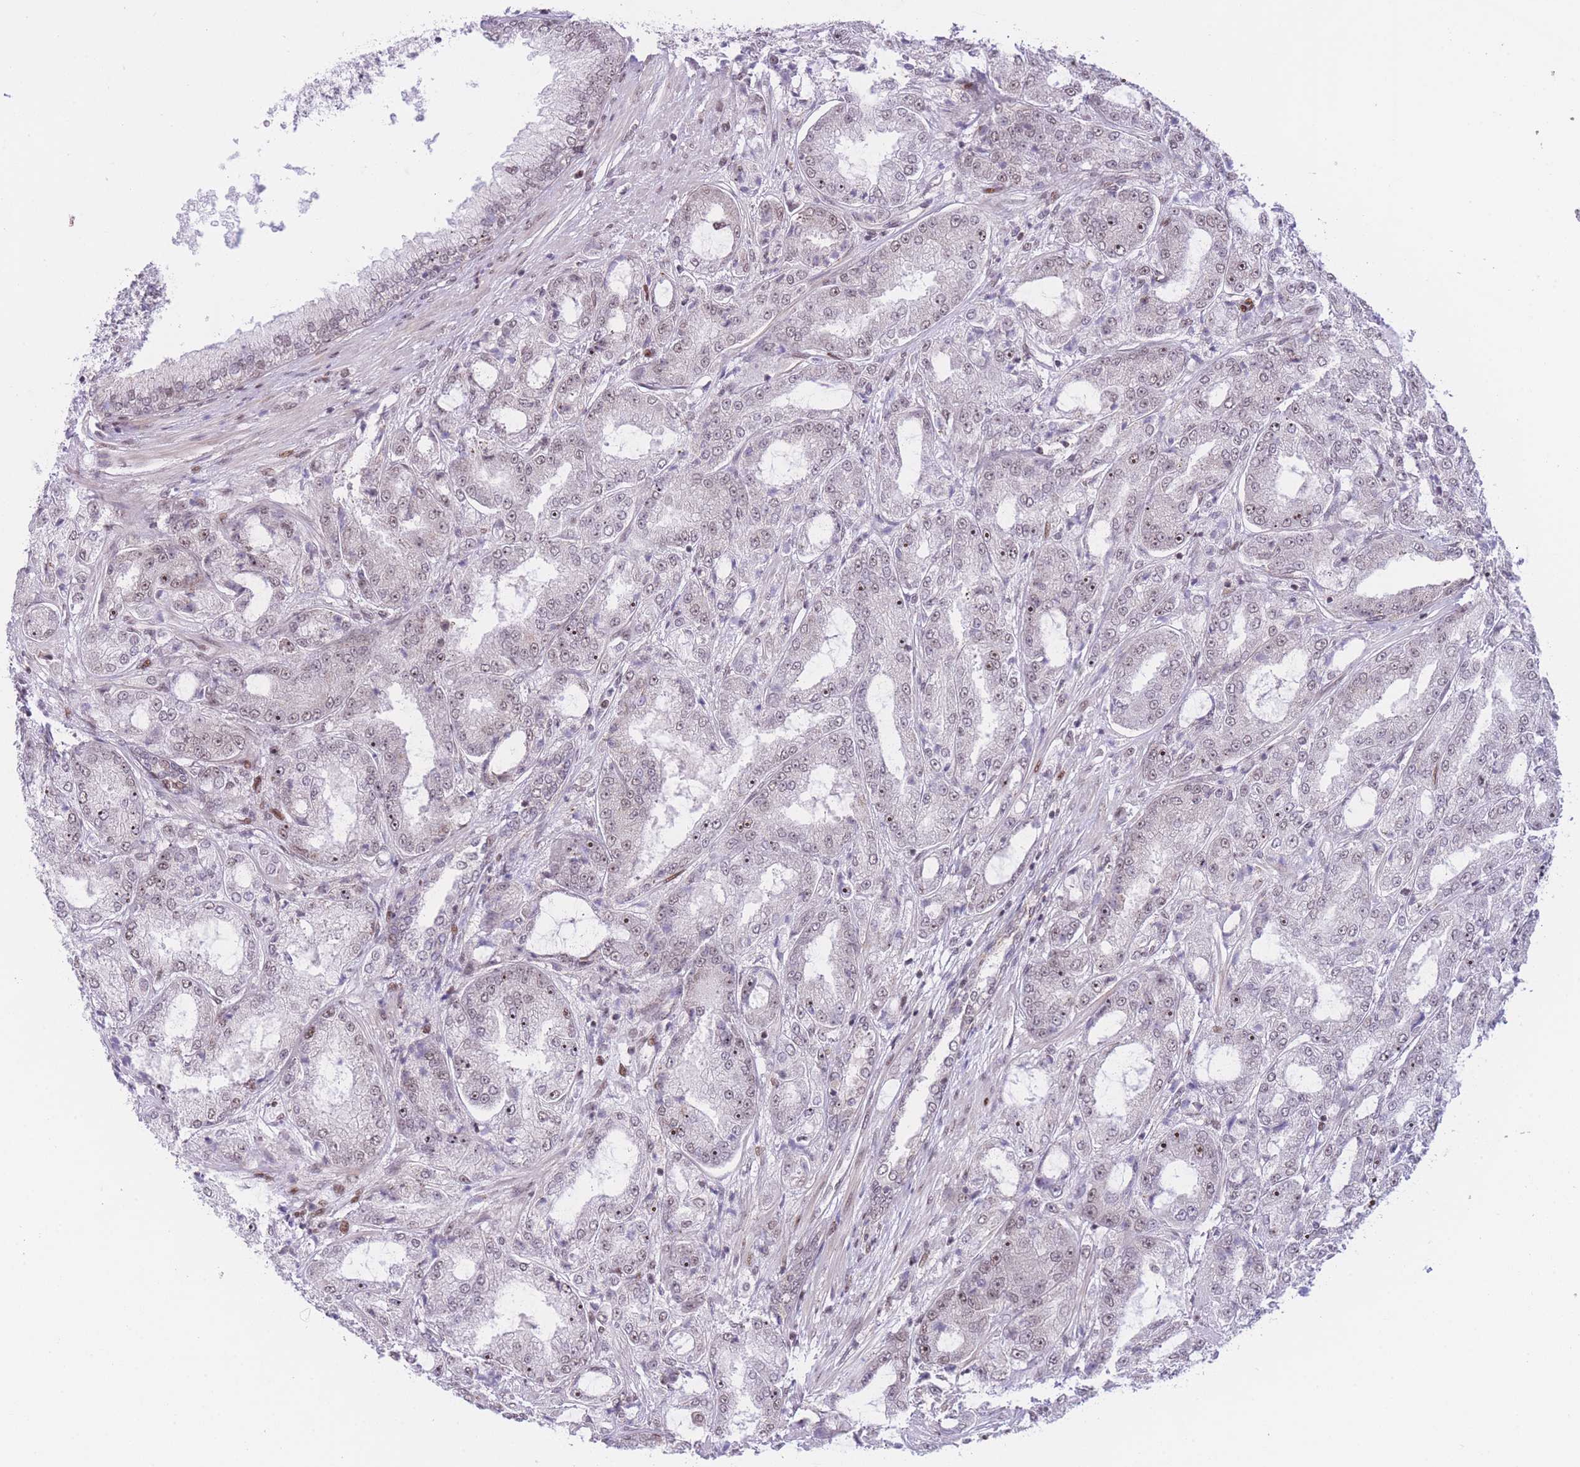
{"staining": {"intensity": "moderate", "quantity": "25%-75%", "location": "nuclear"}, "tissue": "prostate cancer", "cell_type": "Tumor cells", "image_type": "cancer", "snomed": [{"axis": "morphology", "description": "Adenocarcinoma, High grade"}, {"axis": "topography", "description": "Prostate"}], "caption": "This photomicrograph displays IHC staining of prostate cancer, with medium moderate nuclear positivity in approximately 25%-75% of tumor cells.", "gene": "PCIF1", "patient": {"sex": "male", "age": 71}}